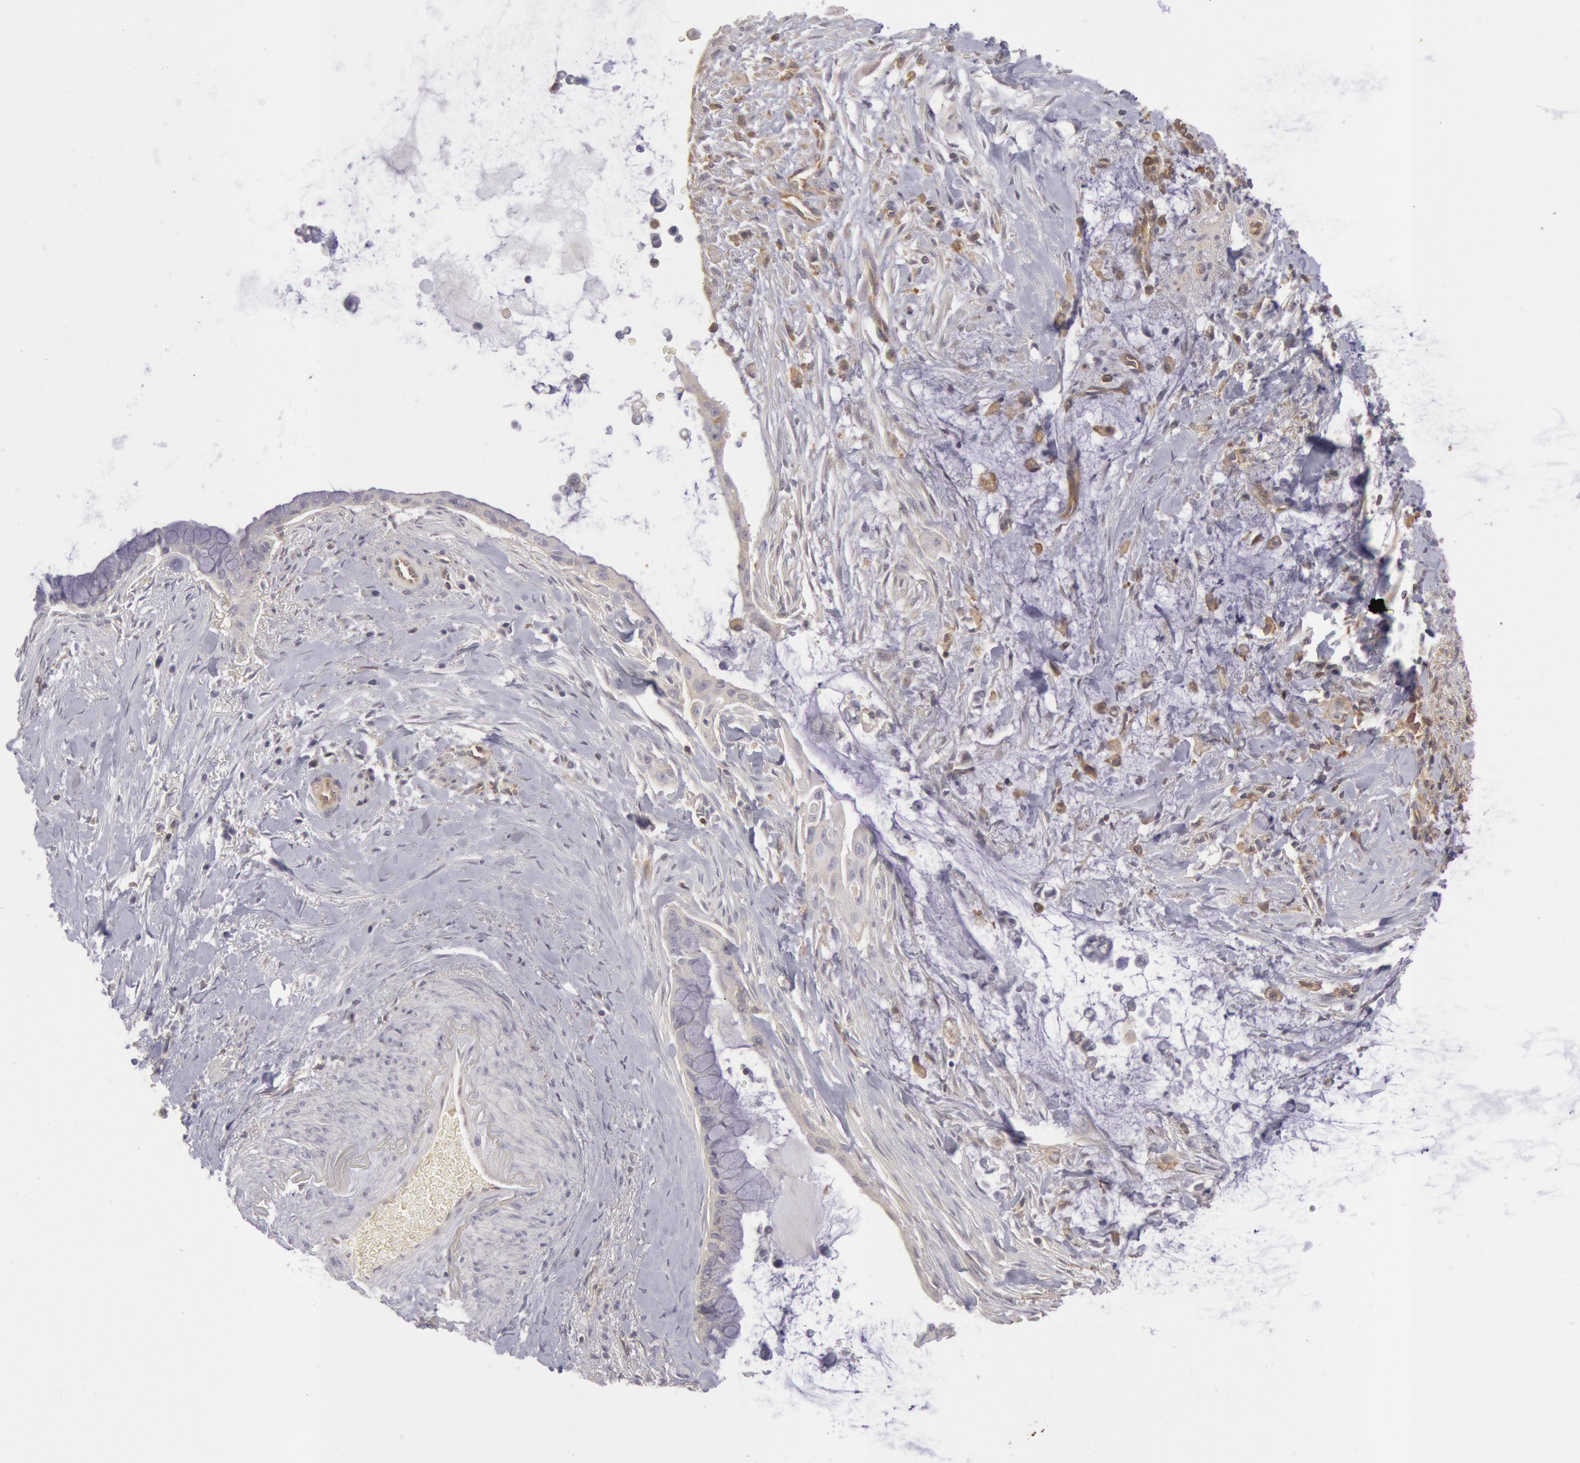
{"staining": {"intensity": "negative", "quantity": "none", "location": "none"}, "tissue": "pancreatic cancer", "cell_type": "Tumor cells", "image_type": "cancer", "snomed": [{"axis": "morphology", "description": "Adenocarcinoma, NOS"}, {"axis": "topography", "description": "Pancreas"}], "caption": "Tumor cells show no significant expression in pancreatic adenocarcinoma. The staining is performed using DAB (3,3'-diaminobenzidine) brown chromogen with nuclei counter-stained in using hematoxylin.", "gene": "IKBKB", "patient": {"sex": "male", "age": 59}}